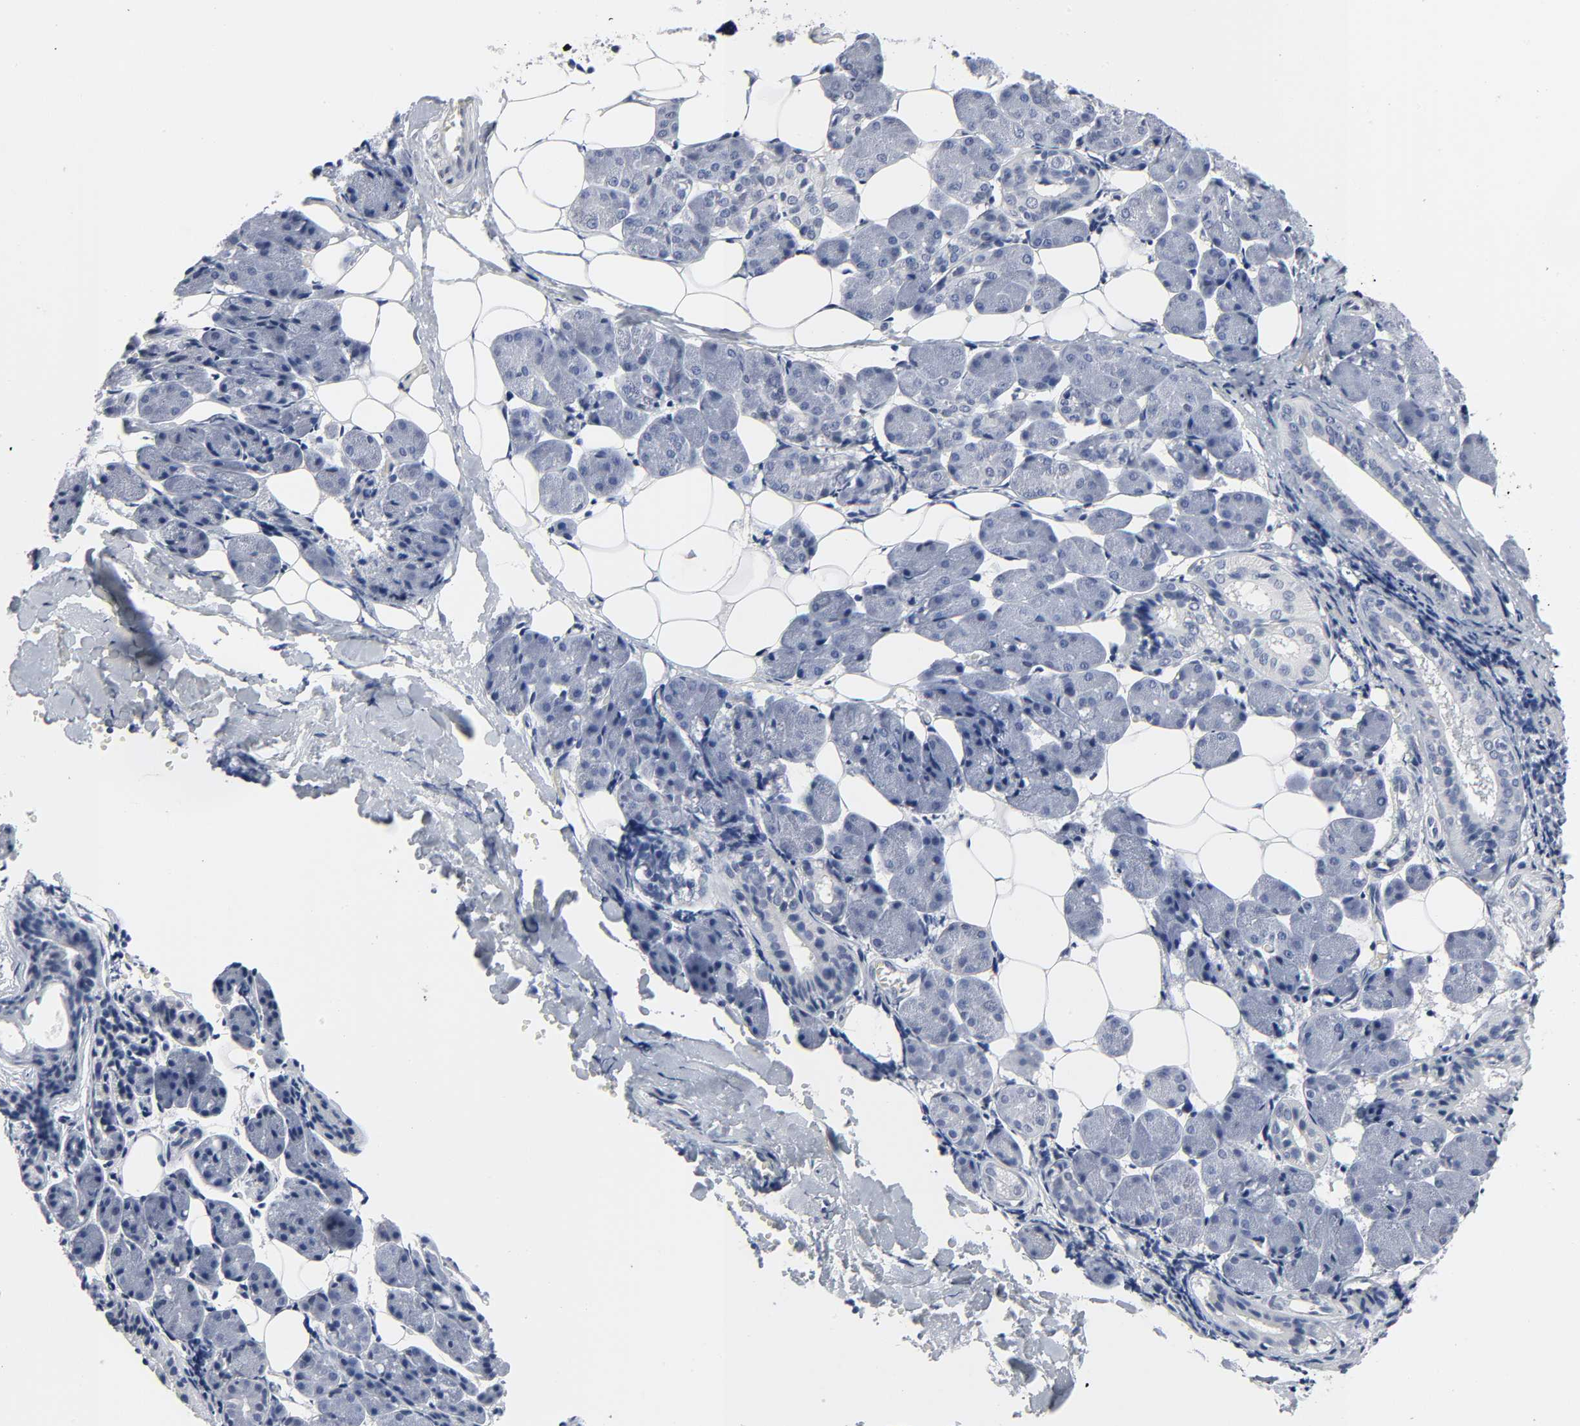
{"staining": {"intensity": "negative", "quantity": "none", "location": "none"}, "tissue": "salivary gland", "cell_type": "Glandular cells", "image_type": "normal", "snomed": [{"axis": "morphology", "description": "Normal tissue, NOS"}, {"axis": "morphology", "description": "Adenoma, NOS"}, {"axis": "topography", "description": "Salivary gland"}], "caption": "The micrograph demonstrates no significant positivity in glandular cells of salivary gland. (DAB immunohistochemistry (IHC) visualized using brightfield microscopy, high magnification).", "gene": "SALL2", "patient": {"sex": "female", "age": 32}}